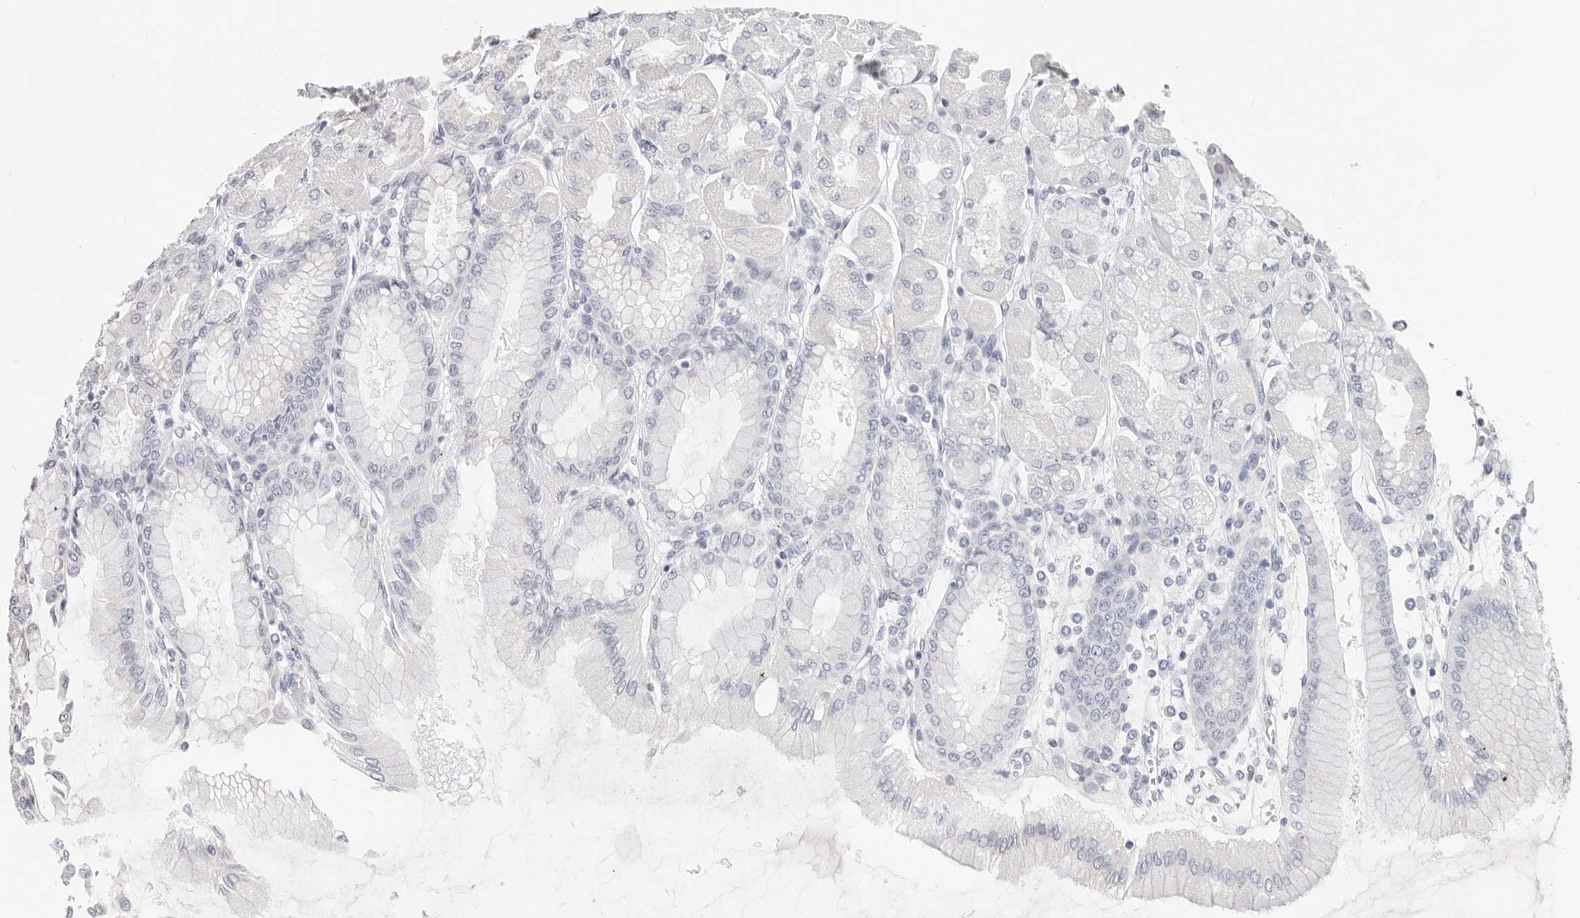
{"staining": {"intensity": "negative", "quantity": "none", "location": "none"}, "tissue": "stomach", "cell_type": "Glandular cells", "image_type": "normal", "snomed": [{"axis": "morphology", "description": "Normal tissue, NOS"}, {"axis": "topography", "description": "Stomach, upper"}], "caption": "DAB immunohistochemical staining of benign human stomach shows no significant positivity in glandular cells.", "gene": "ZRANB1", "patient": {"sex": "female", "age": 56}}